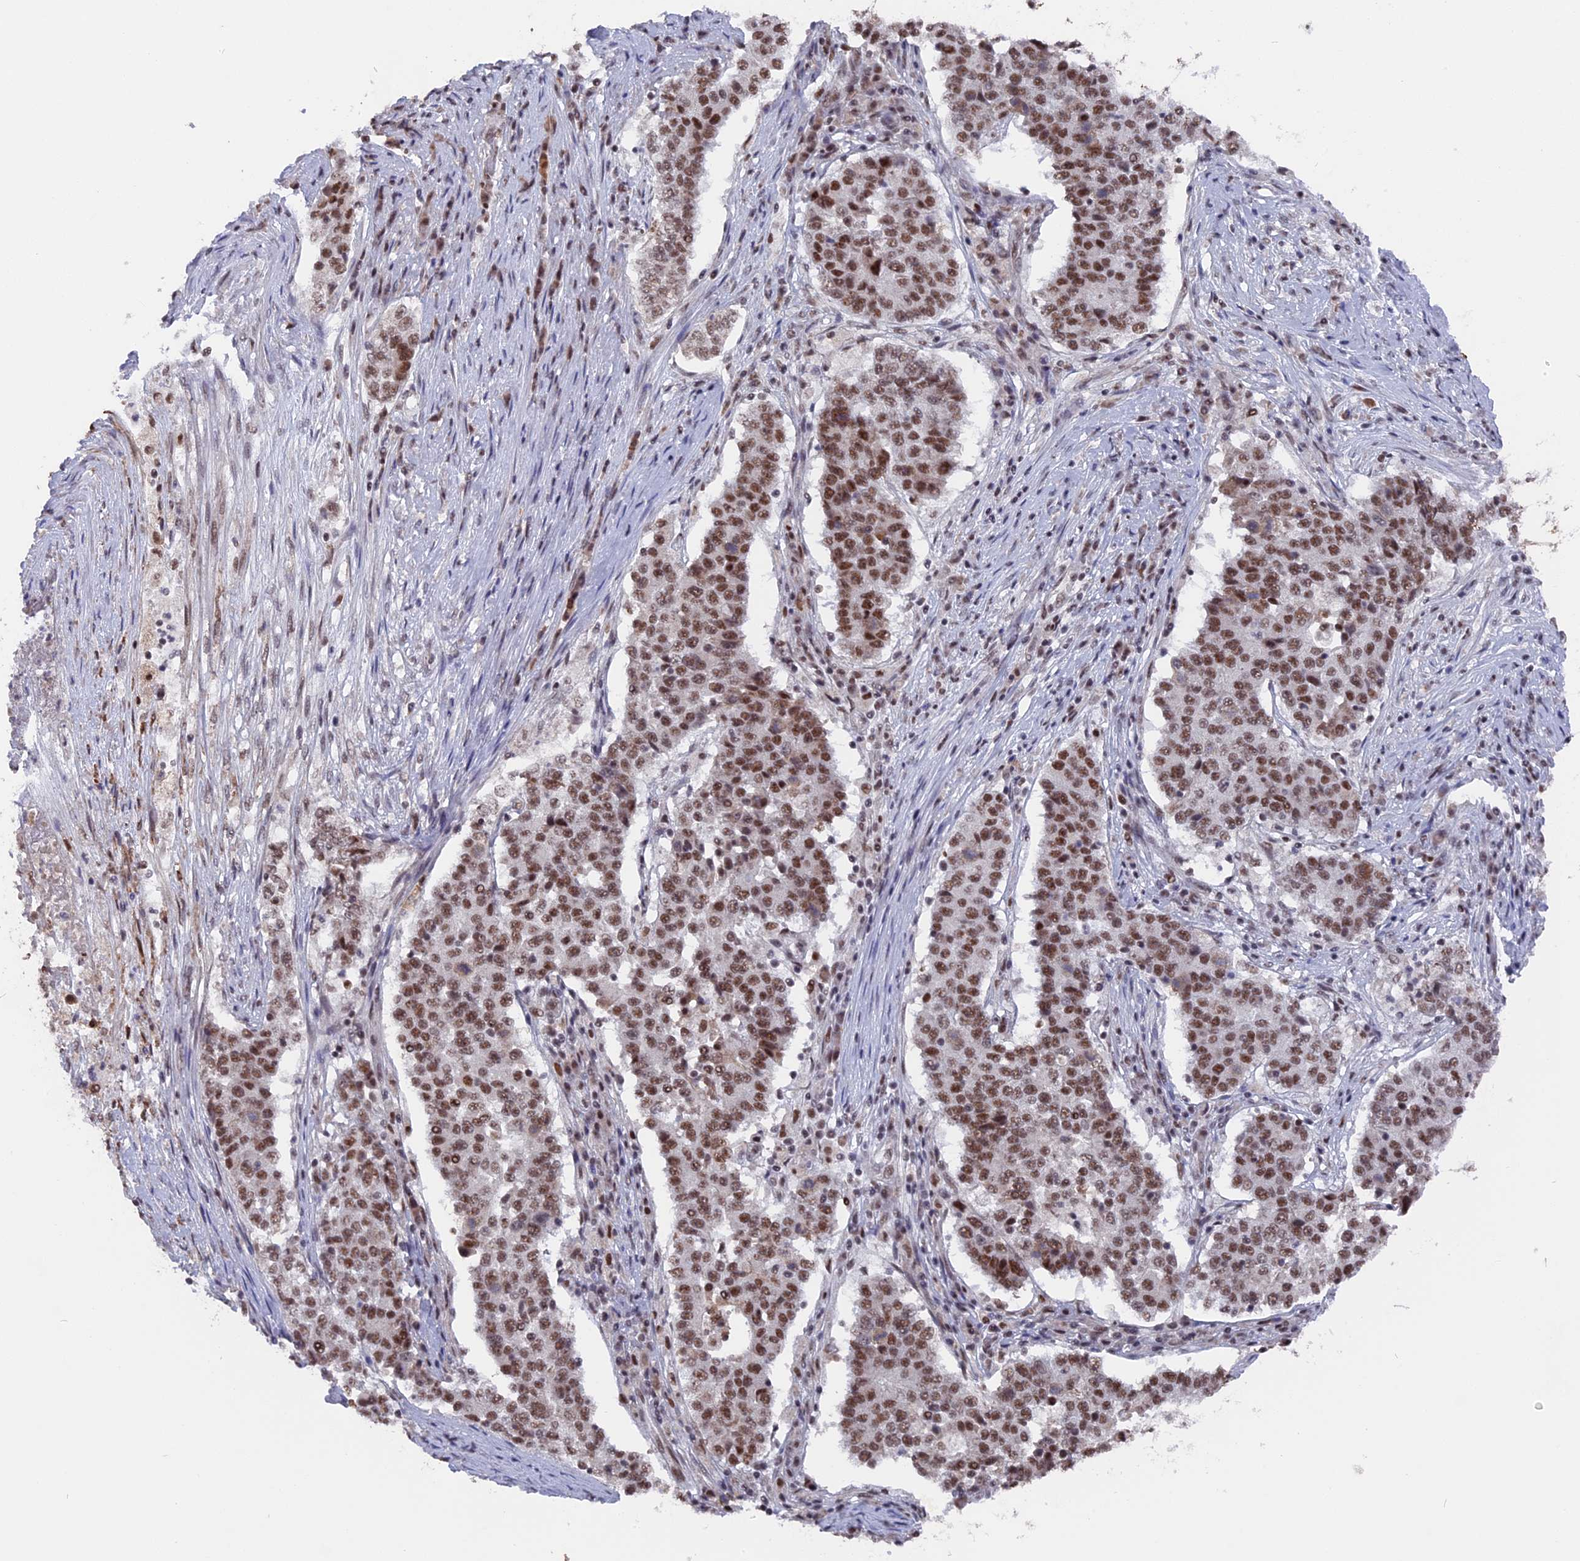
{"staining": {"intensity": "moderate", "quantity": ">75%", "location": "nuclear"}, "tissue": "stomach cancer", "cell_type": "Tumor cells", "image_type": "cancer", "snomed": [{"axis": "morphology", "description": "Adenocarcinoma, NOS"}, {"axis": "topography", "description": "Stomach"}], "caption": "Immunohistochemistry (IHC) of stomach adenocarcinoma exhibits medium levels of moderate nuclear staining in about >75% of tumor cells. (Stains: DAB (3,3'-diaminobenzidine) in brown, nuclei in blue, Microscopy: brightfield microscopy at high magnification).", "gene": "SF3A2", "patient": {"sex": "male", "age": 59}}